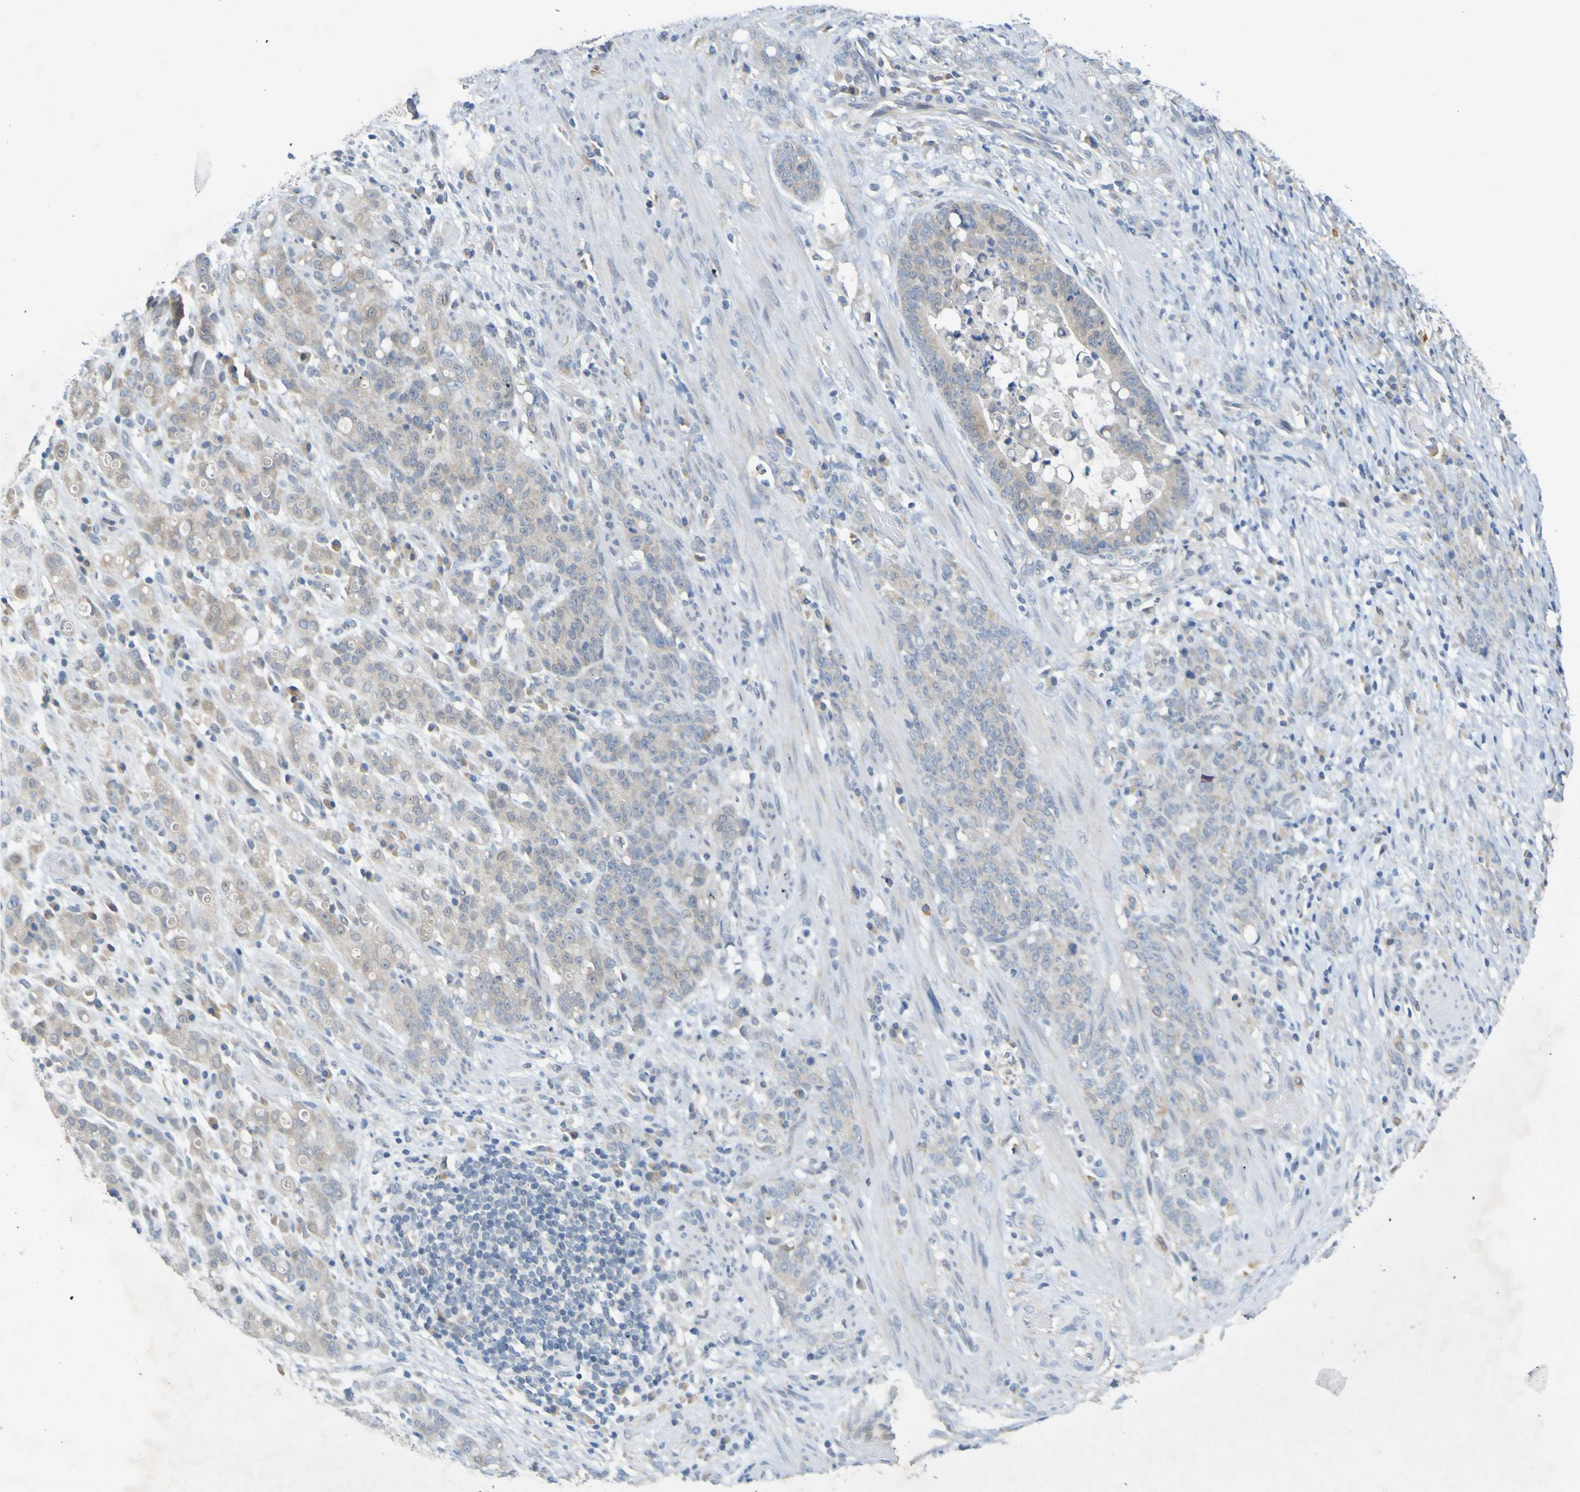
{"staining": {"intensity": "weak", "quantity": "25%-75%", "location": "cytoplasmic/membranous"}, "tissue": "stomach cancer", "cell_type": "Tumor cells", "image_type": "cancer", "snomed": [{"axis": "morphology", "description": "Adenocarcinoma, NOS"}, {"axis": "topography", "description": "Stomach, lower"}], "caption": "Brown immunohistochemical staining in human stomach cancer displays weak cytoplasmic/membranous staining in about 25%-75% of tumor cells.", "gene": "LILRB5", "patient": {"sex": "male", "age": 88}}